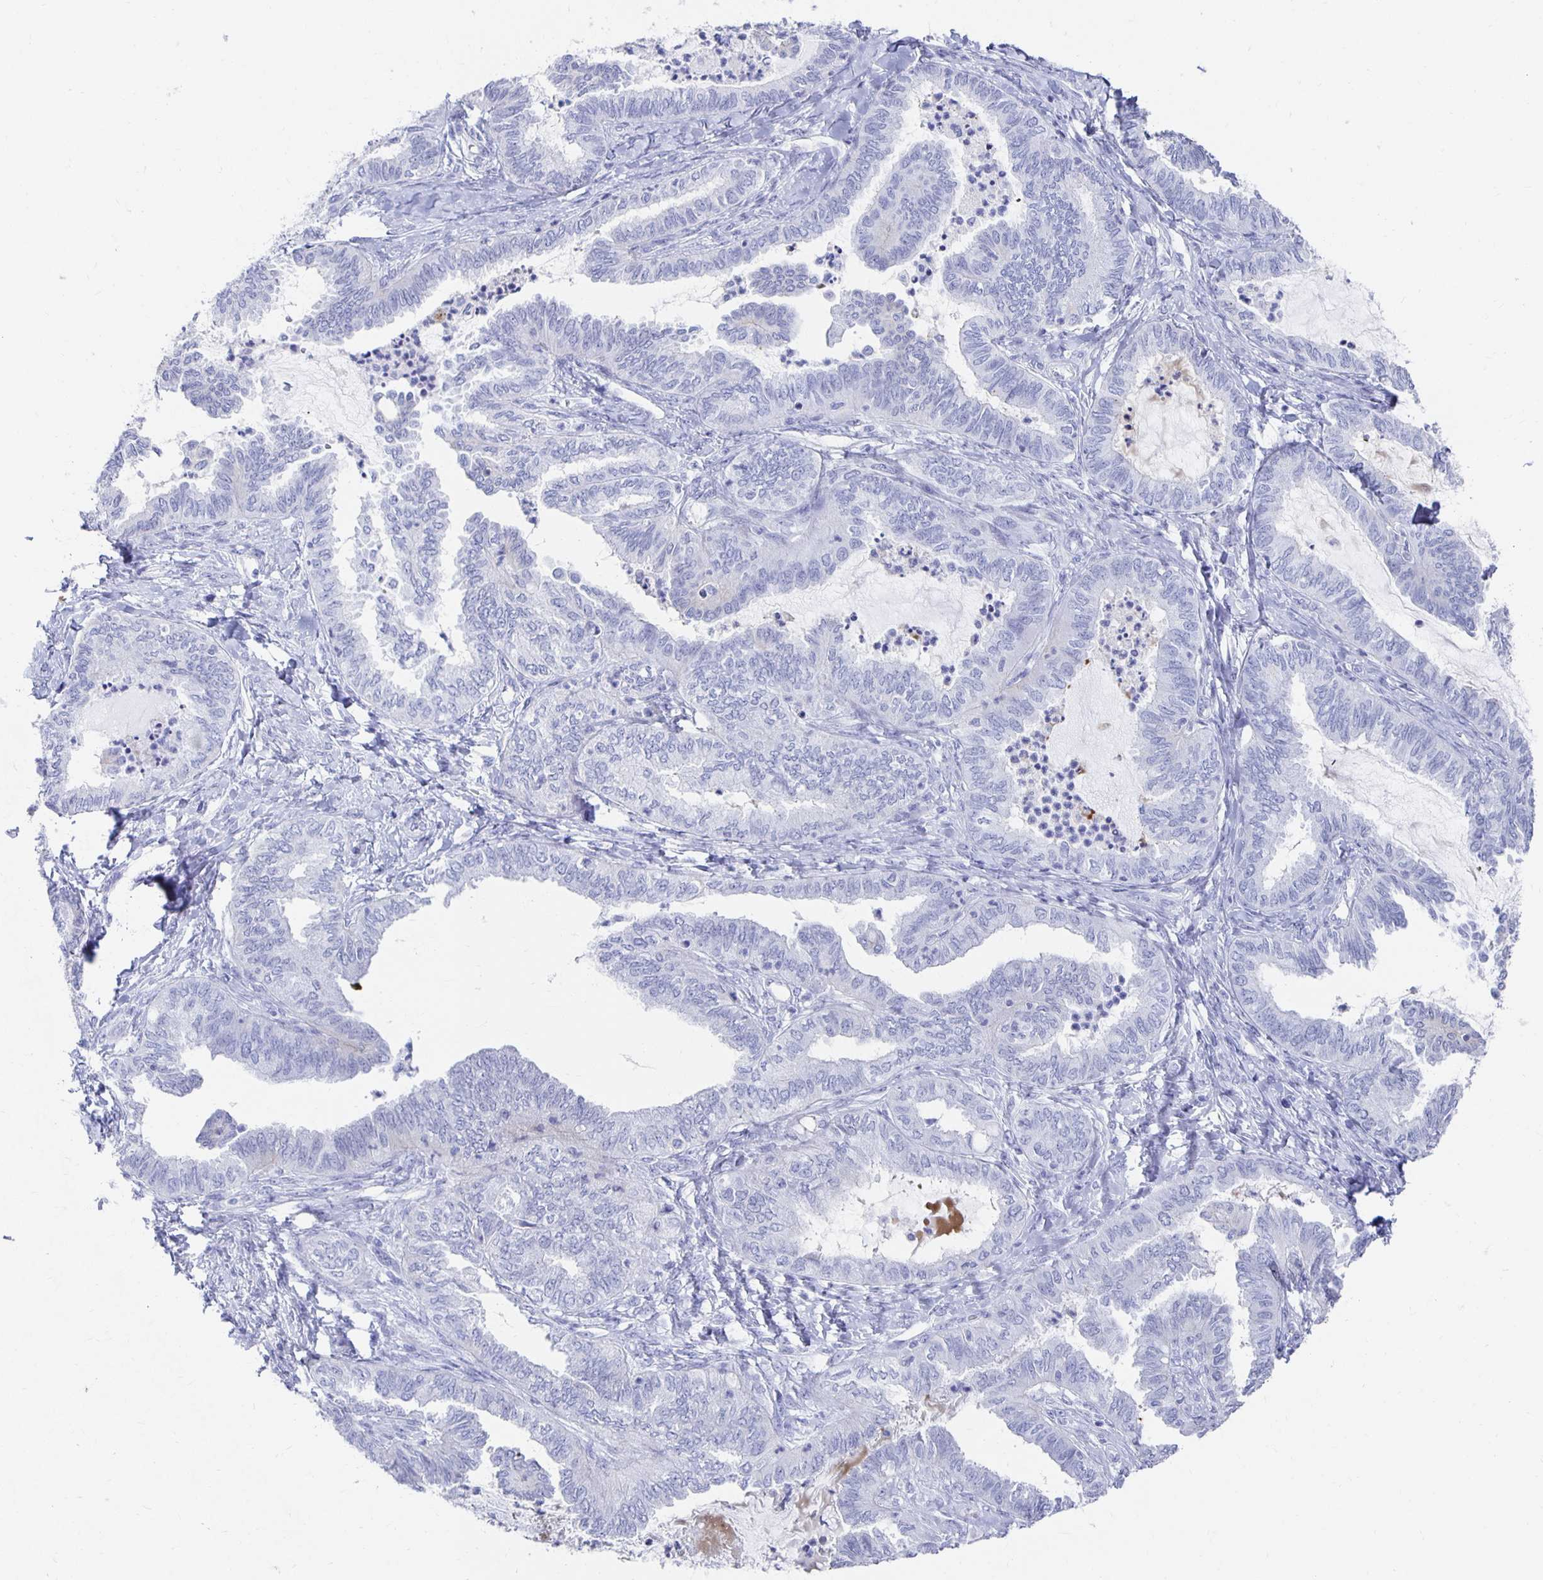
{"staining": {"intensity": "negative", "quantity": "none", "location": "none"}, "tissue": "ovarian cancer", "cell_type": "Tumor cells", "image_type": "cancer", "snomed": [{"axis": "morphology", "description": "Carcinoma, endometroid"}, {"axis": "topography", "description": "Ovary"}], "caption": "A histopathology image of human ovarian cancer is negative for staining in tumor cells.", "gene": "PRDM7", "patient": {"sex": "female", "age": 70}}